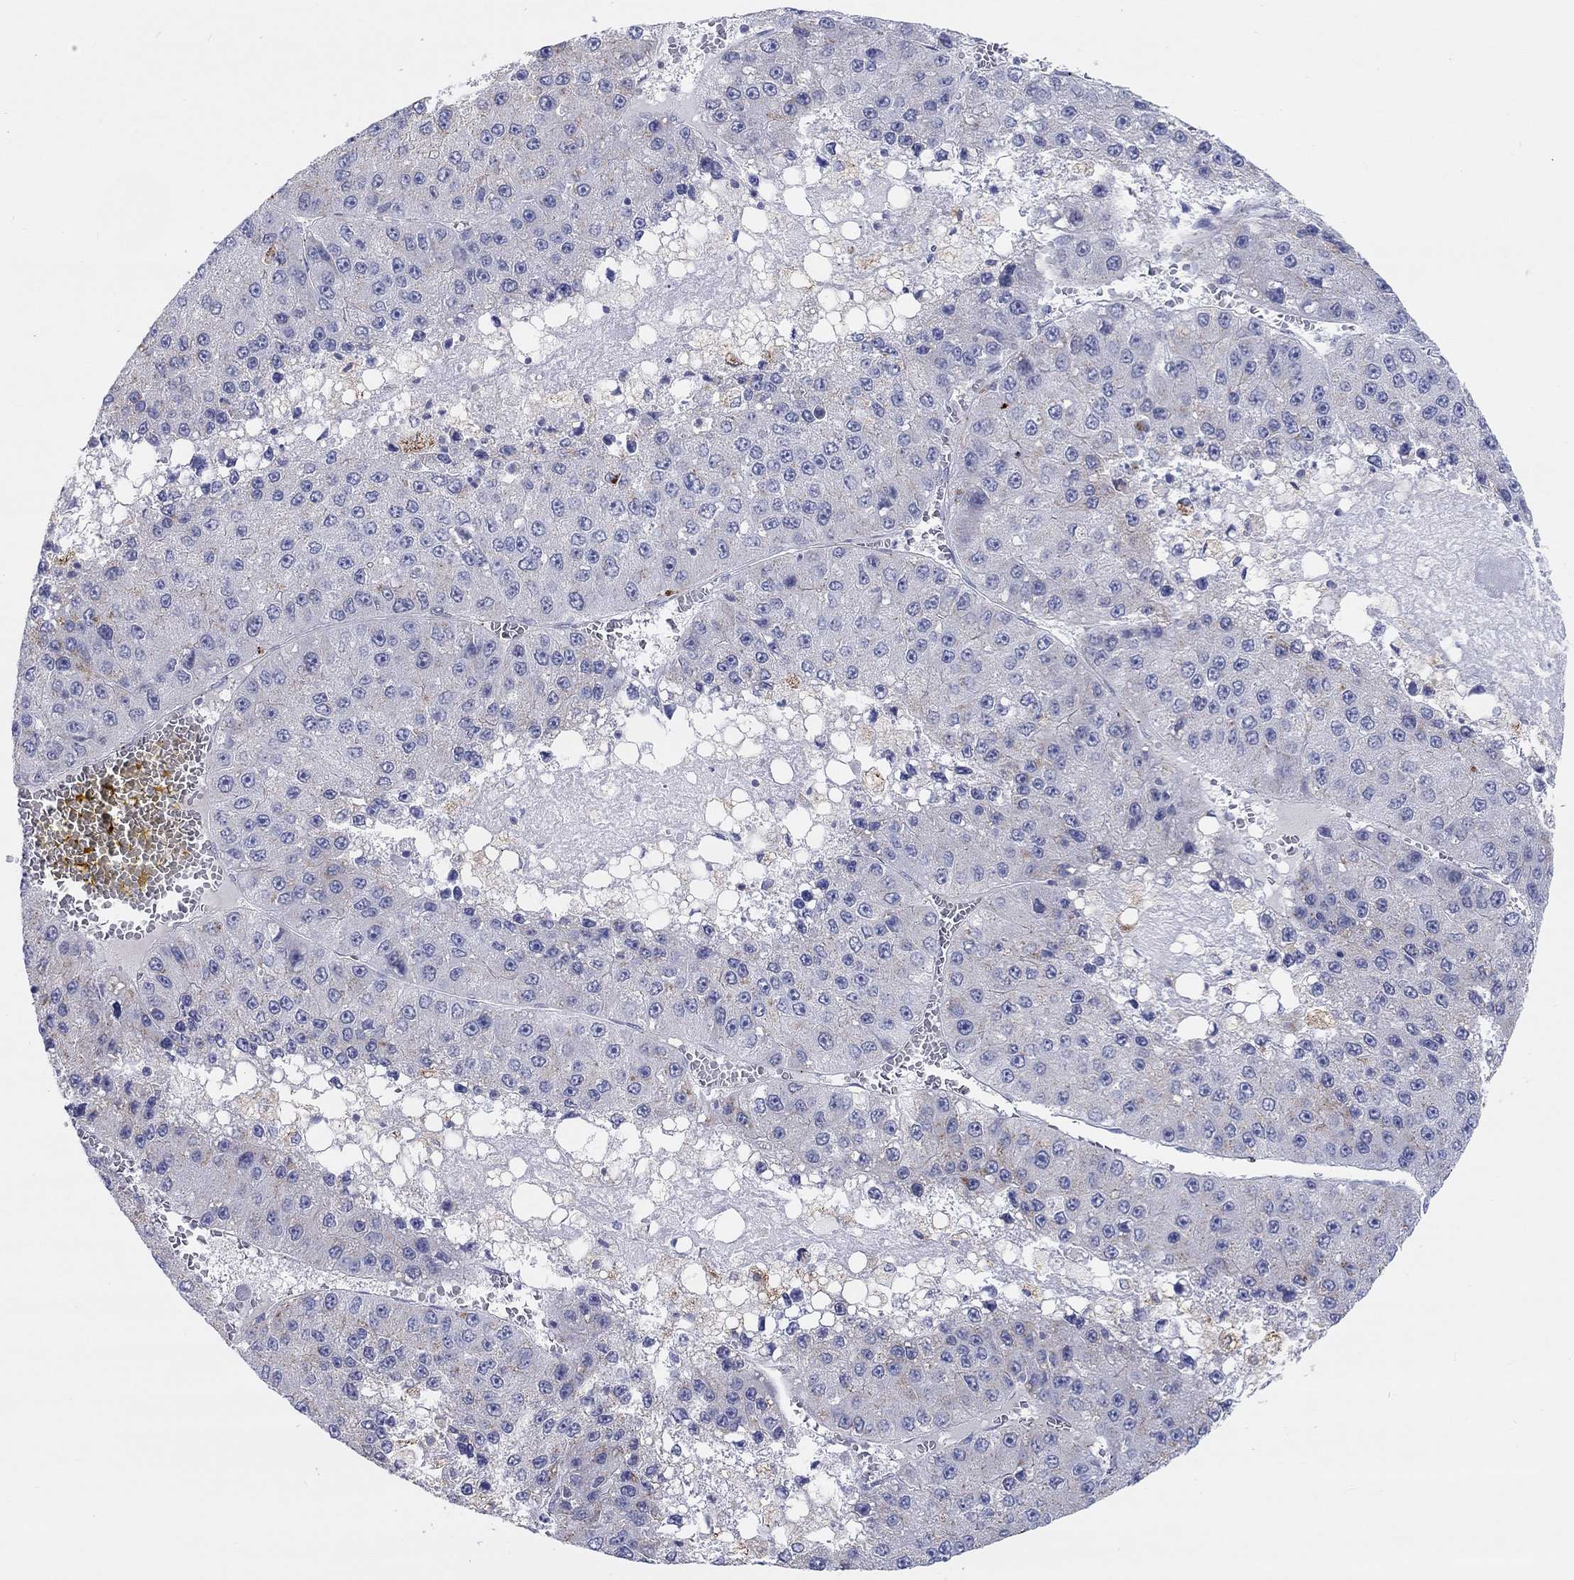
{"staining": {"intensity": "negative", "quantity": "none", "location": "none"}, "tissue": "liver cancer", "cell_type": "Tumor cells", "image_type": "cancer", "snomed": [{"axis": "morphology", "description": "Carcinoma, Hepatocellular, NOS"}, {"axis": "topography", "description": "Liver"}], "caption": "Hepatocellular carcinoma (liver) stained for a protein using immunohistochemistry (IHC) reveals no staining tumor cells.", "gene": "BCO2", "patient": {"sex": "female", "age": 73}}